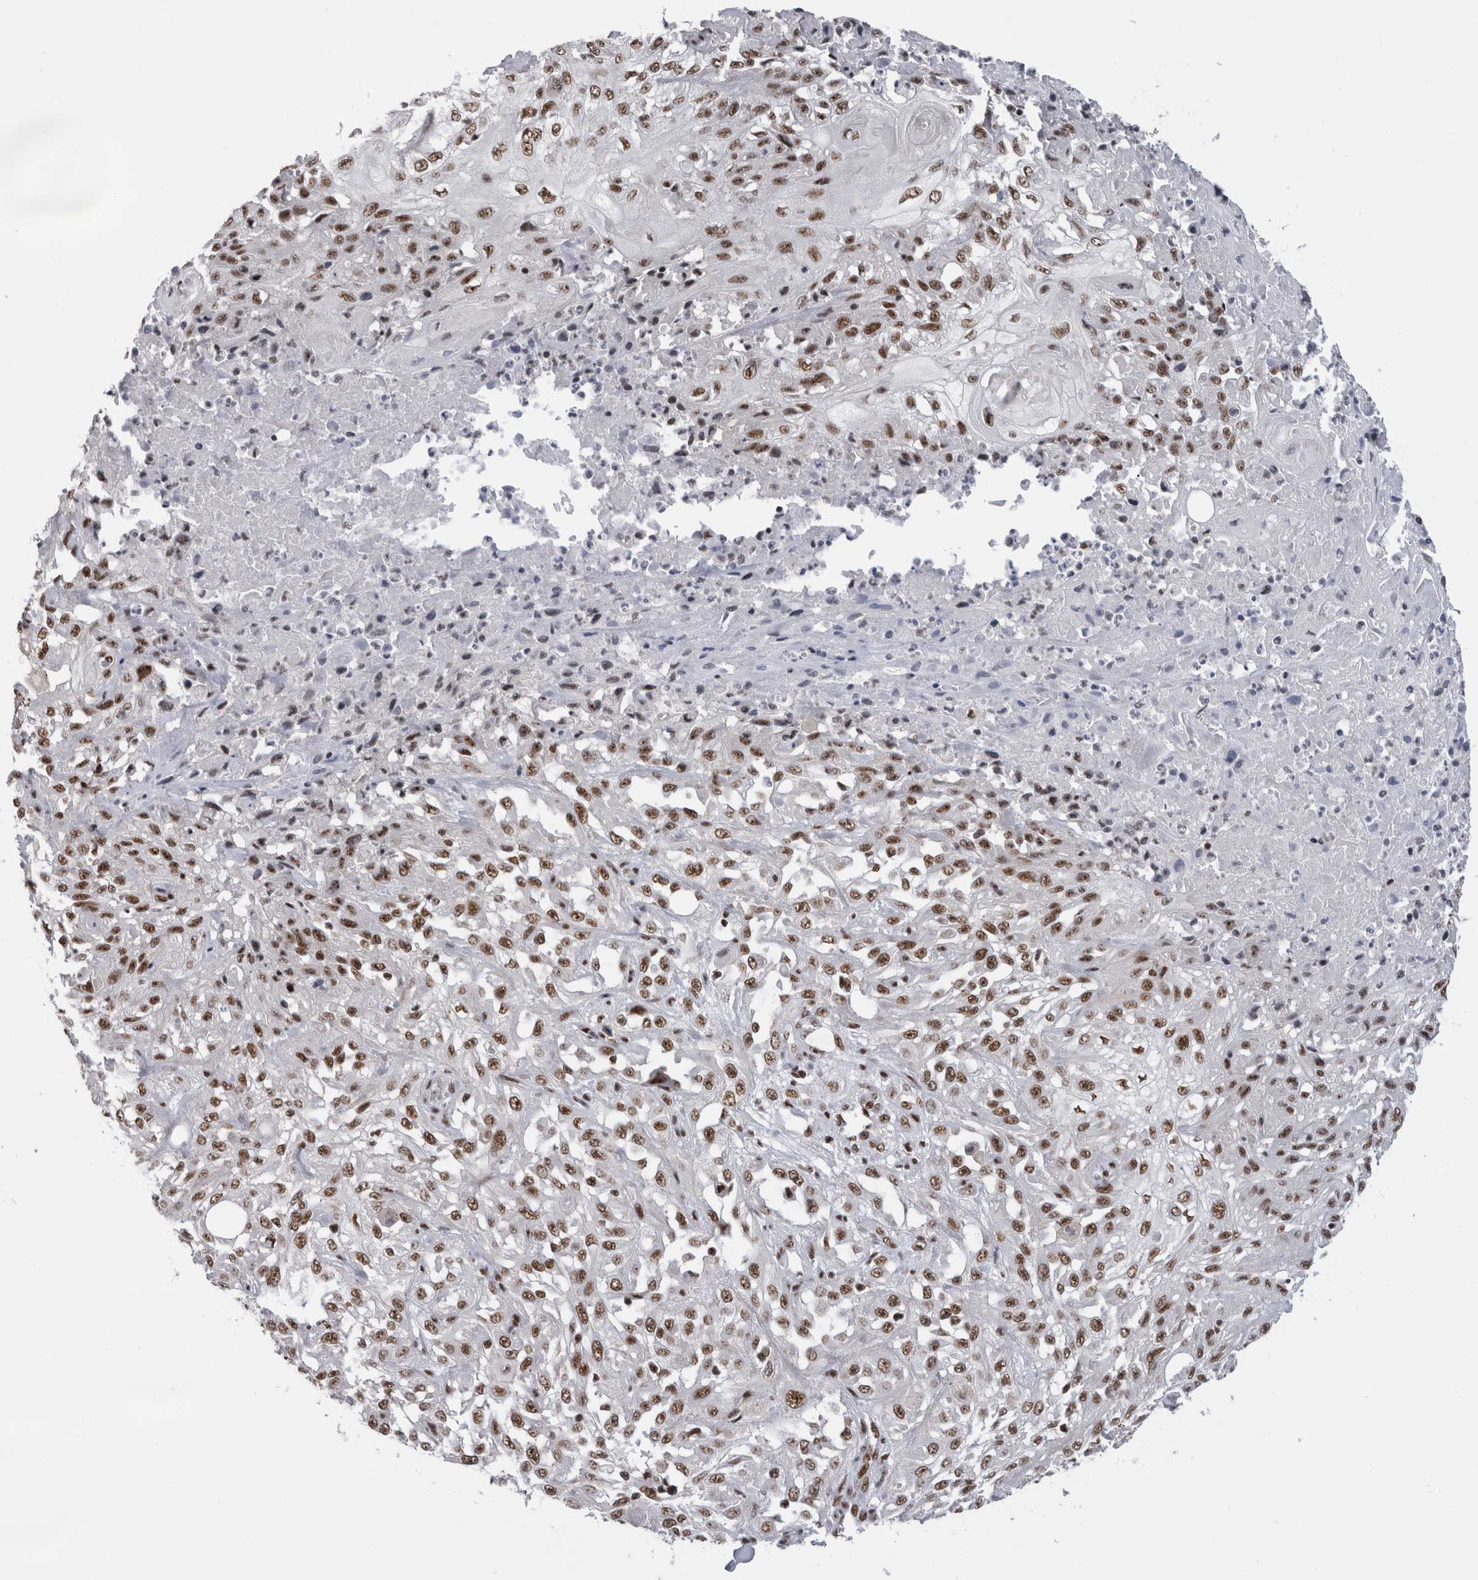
{"staining": {"intensity": "moderate", "quantity": ">75%", "location": "nuclear"}, "tissue": "skin cancer", "cell_type": "Tumor cells", "image_type": "cancer", "snomed": [{"axis": "morphology", "description": "Squamous cell carcinoma, NOS"}, {"axis": "morphology", "description": "Squamous cell carcinoma, metastatic, NOS"}, {"axis": "topography", "description": "Skin"}, {"axis": "topography", "description": "Lymph node"}], "caption": "Squamous cell carcinoma (skin) was stained to show a protein in brown. There is medium levels of moderate nuclear positivity in about >75% of tumor cells.", "gene": "CDK11A", "patient": {"sex": "male", "age": 75}}